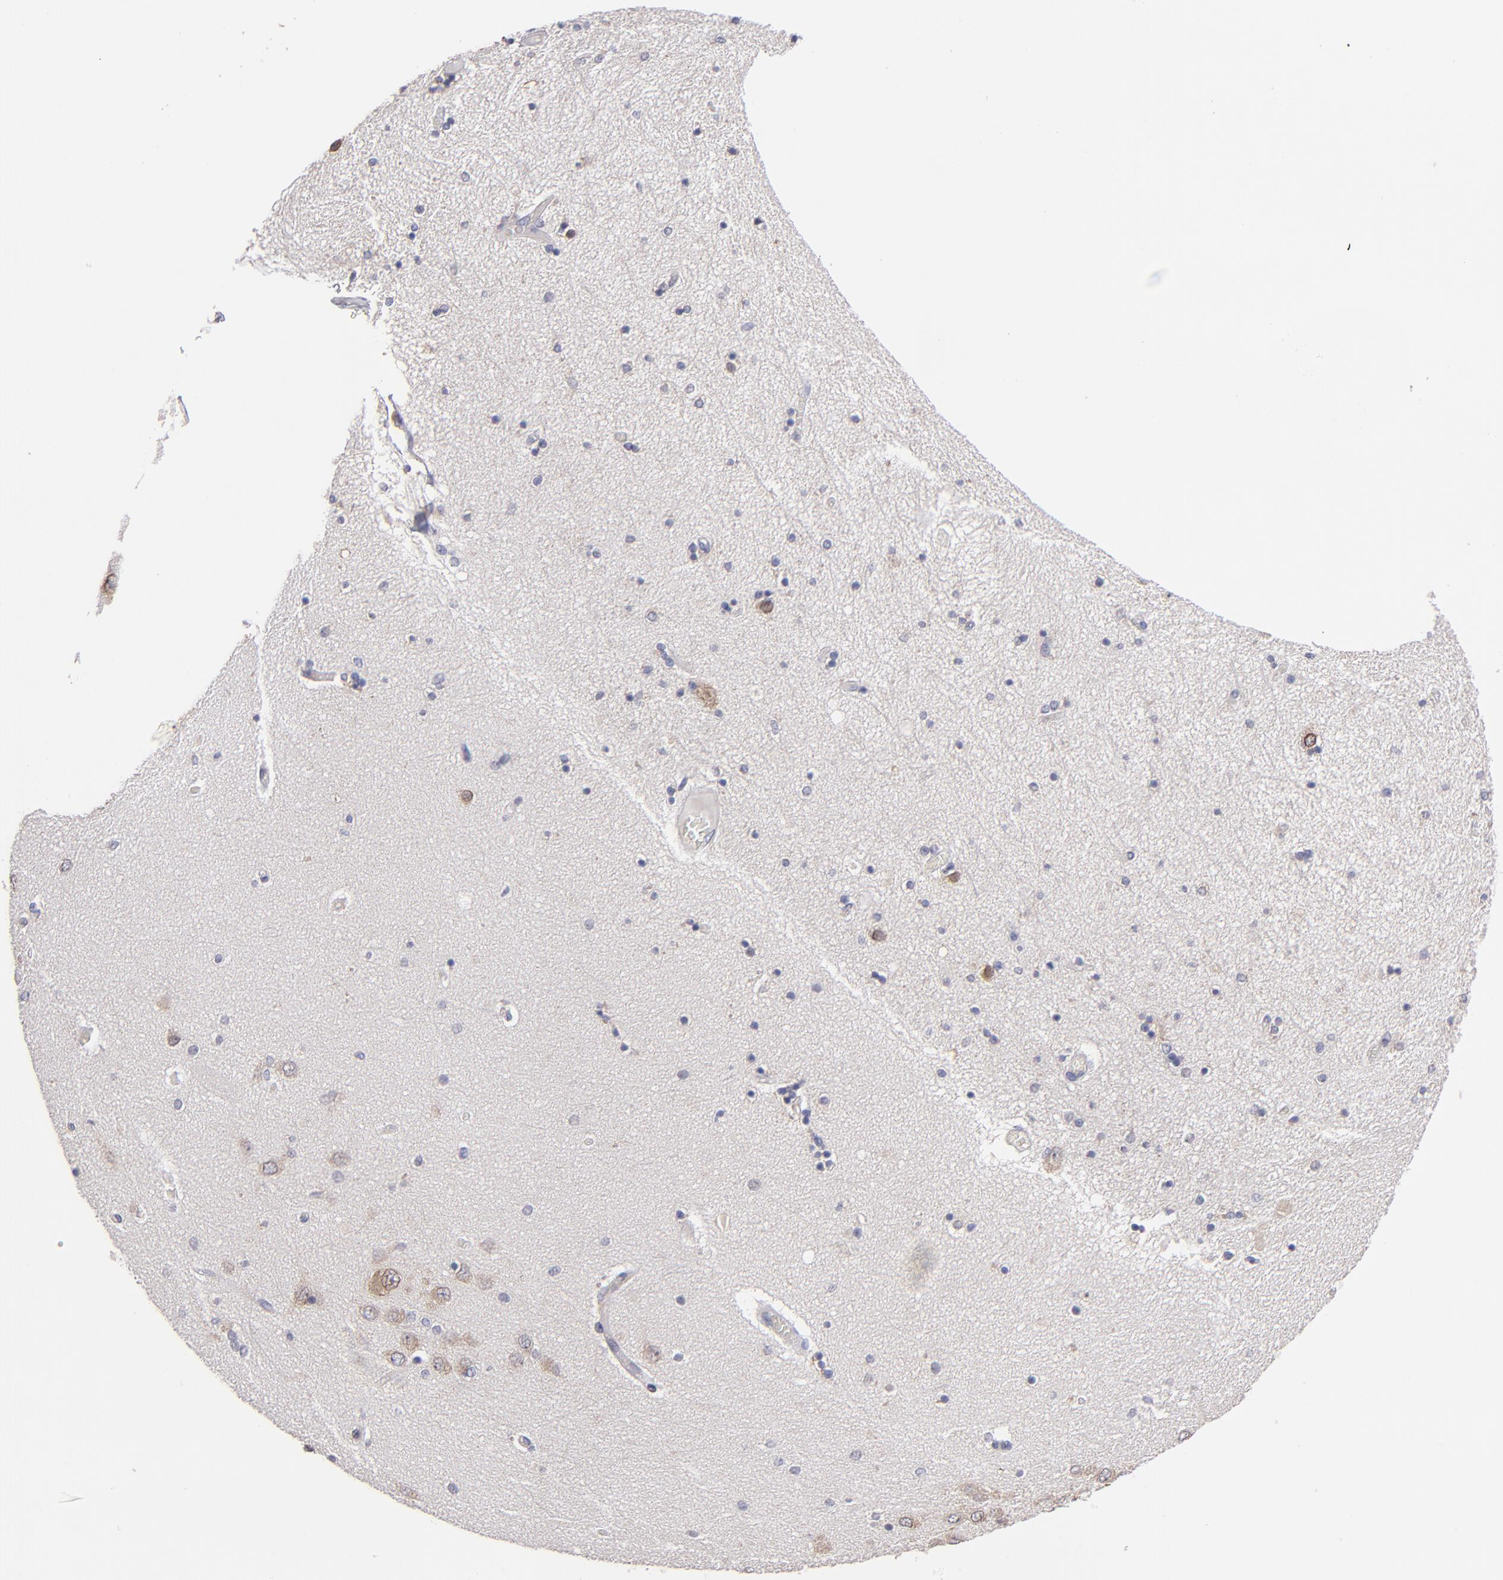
{"staining": {"intensity": "negative", "quantity": "none", "location": "none"}, "tissue": "hippocampus", "cell_type": "Glial cells", "image_type": "normal", "snomed": [{"axis": "morphology", "description": "Normal tissue, NOS"}, {"axis": "topography", "description": "Hippocampus"}], "caption": "Immunohistochemical staining of unremarkable hippocampus exhibits no significant staining in glial cells. The staining was performed using DAB (3,3'-diaminobenzidine) to visualize the protein expression in brown, while the nuclei were stained in blue with hematoxylin (Magnification: 20x).", "gene": "EIF3L", "patient": {"sex": "female", "age": 54}}